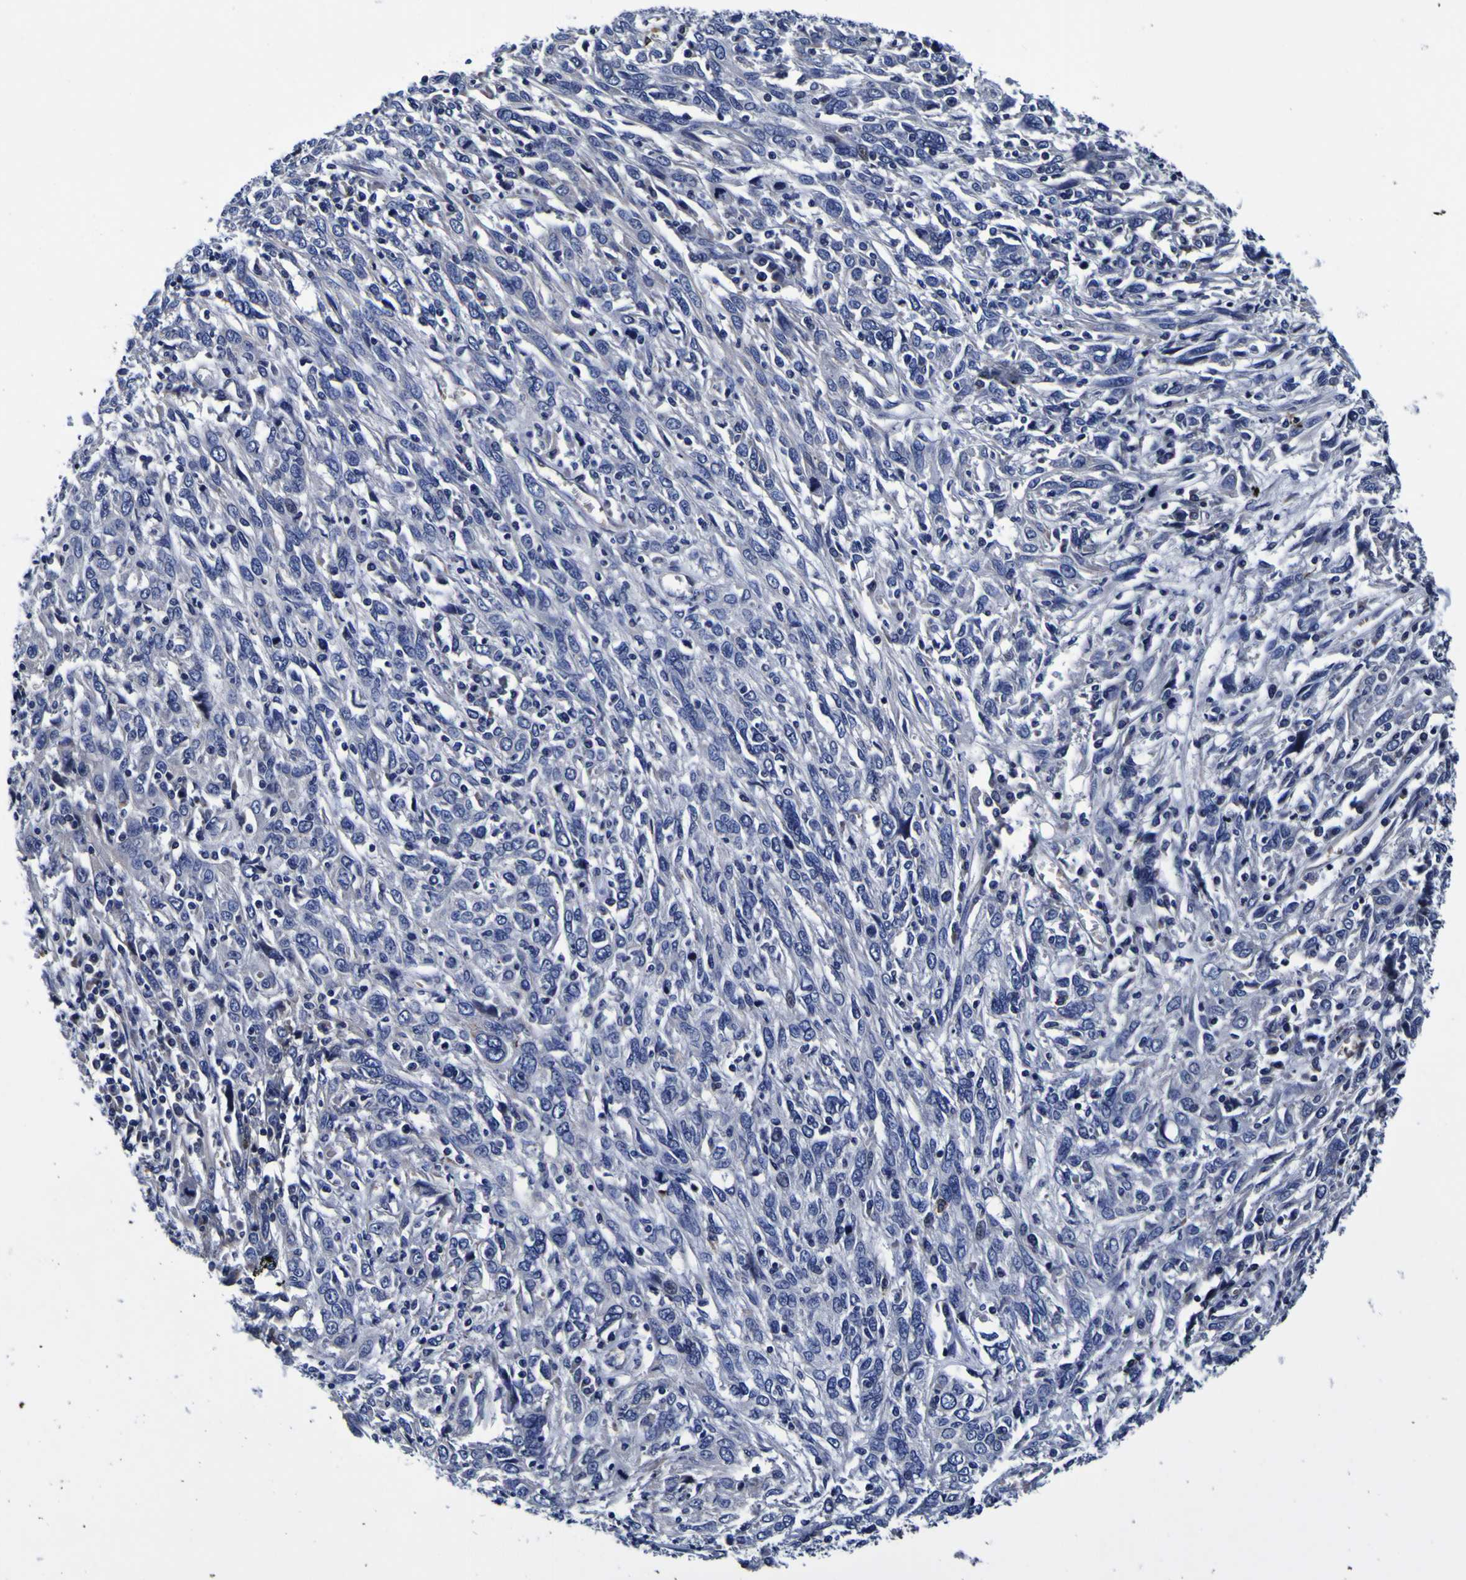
{"staining": {"intensity": "negative", "quantity": "none", "location": "none"}, "tissue": "cervical cancer", "cell_type": "Tumor cells", "image_type": "cancer", "snomed": [{"axis": "morphology", "description": "Squamous cell carcinoma, NOS"}, {"axis": "topography", "description": "Cervix"}], "caption": "Squamous cell carcinoma (cervical) was stained to show a protein in brown. There is no significant expression in tumor cells.", "gene": "PDLIM4", "patient": {"sex": "female", "age": 46}}